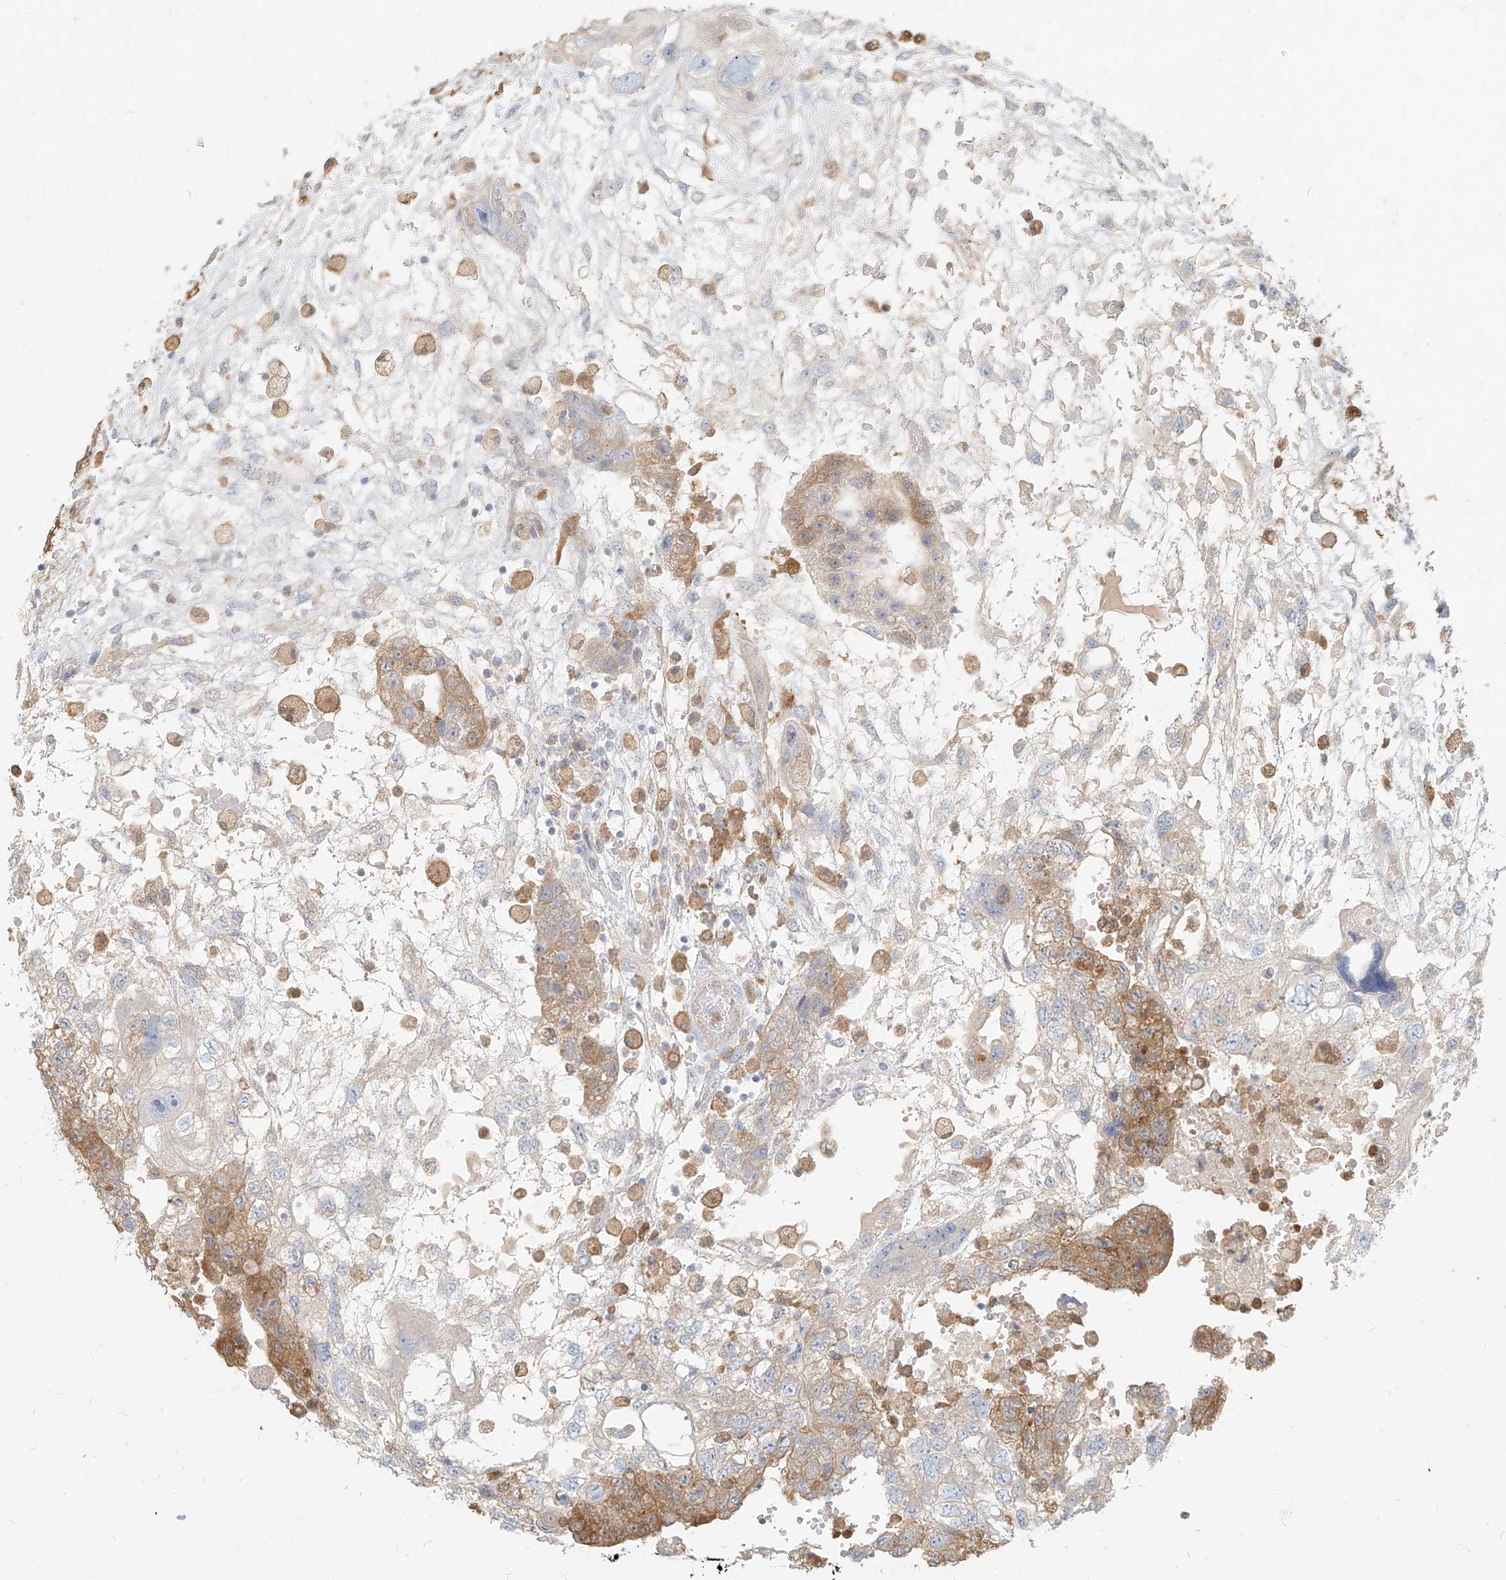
{"staining": {"intensity": "moderate", "quantity": "<25%", "location": "cytoplasmic/membranous"}, "tissue": "testis cancer", "cell_type": "Tumor cells", "image_type": "cancer", "snomed": [{"axis": "morphology", "description": "Carcinoma, Embryonal, NOS"}, {"axis": "topography", "description": "Testis"}], "caption": "High-power microscopy captured an immunohistochemistry histopathology image of testis cancer, revealing moderate cytoplasmic/membranous staining in approximately <25% of tumor cells. The staining was performed using DAB (3,3'-diaminobenzidine), with brown indicating positive protein expression. Nuclei are stained blue with hematoxylin.", "gene": "PGD", "patient": {"sex": "male", "age": 36}}